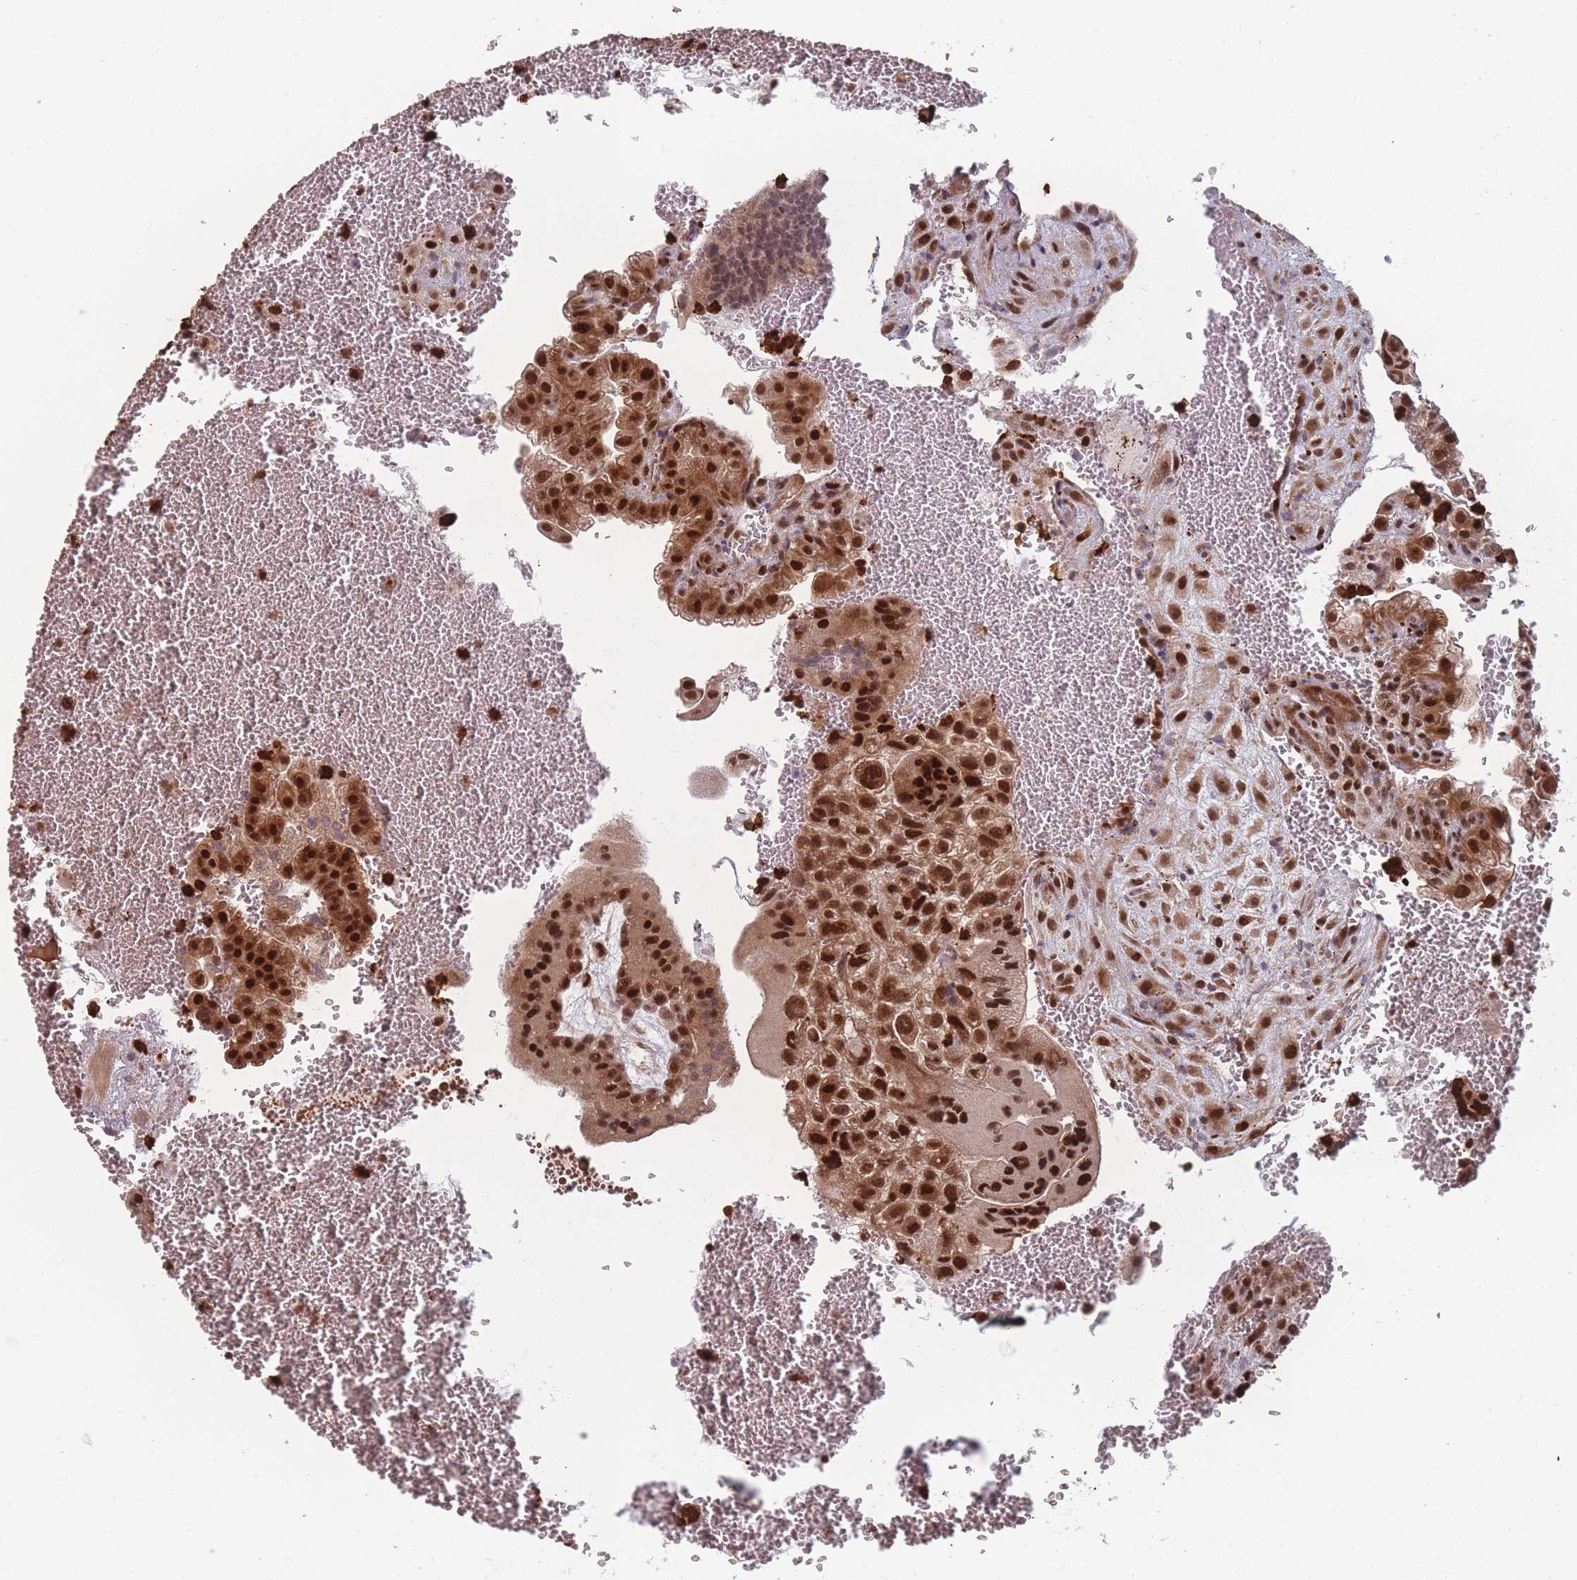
{"staining": {"intensity": "strong", "quantity": ">75%", "location": "cytoplasmic/membranous,nuclear"}, "tissue": "placenta", "cell_type": "Trophoblastic cells", "image_type": "normal", "snomed": [{"axis": "morphology", "description": "Normal tissue, NOS"}, {"axis": "topography", "description": "Placenta"}], "caption": "A brown stain shows strong cytoplasmic/membranous,nuclear expression of a protein in trophoblastic cells of normal placenta.", "gene": "WDR55", "patient": {"sex": "female", "age": 35}}